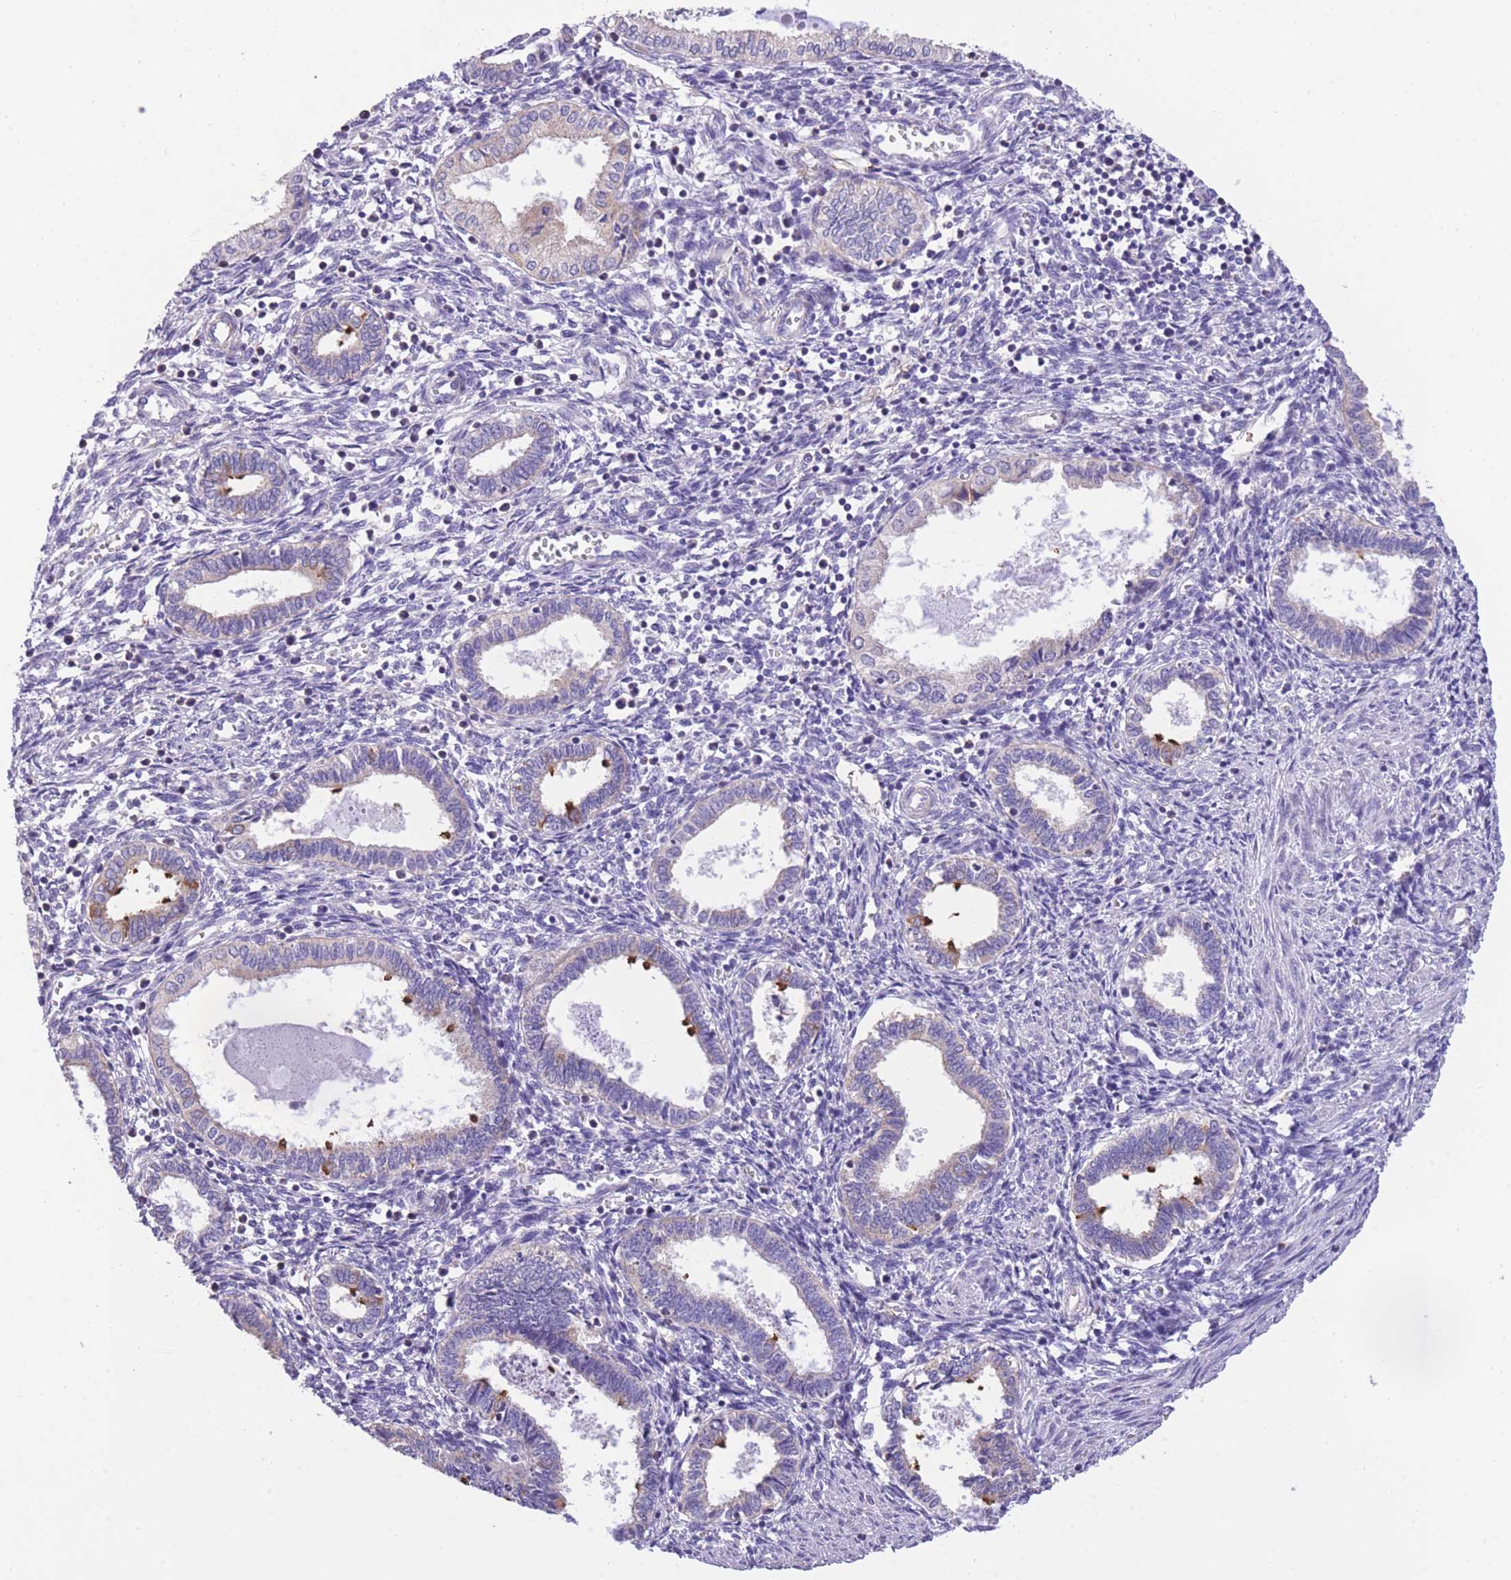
{"staining": {"intensity": "negative", "quantity": "none", "location": "none"}, "tissue": "endometrium", "cell_type": "Cells in endometrial stroma", "image_type": "normal", "snomed": [{"axis": "morphology", "description": "Normal tissue, NOS"}, {"axis": "topography", "description": "Endometrium"}], "caption": "High power microscopy image of an immunohistochemistry photomicrograph of benign endometrium, revealing no significant expression in cells in endometrial stroma. (DAB (3,3'-diaminobenzidine) immunohistochemistry, high magnification).", "gene": "RHOU", "patient": {"sex": "female", "age": 37}}